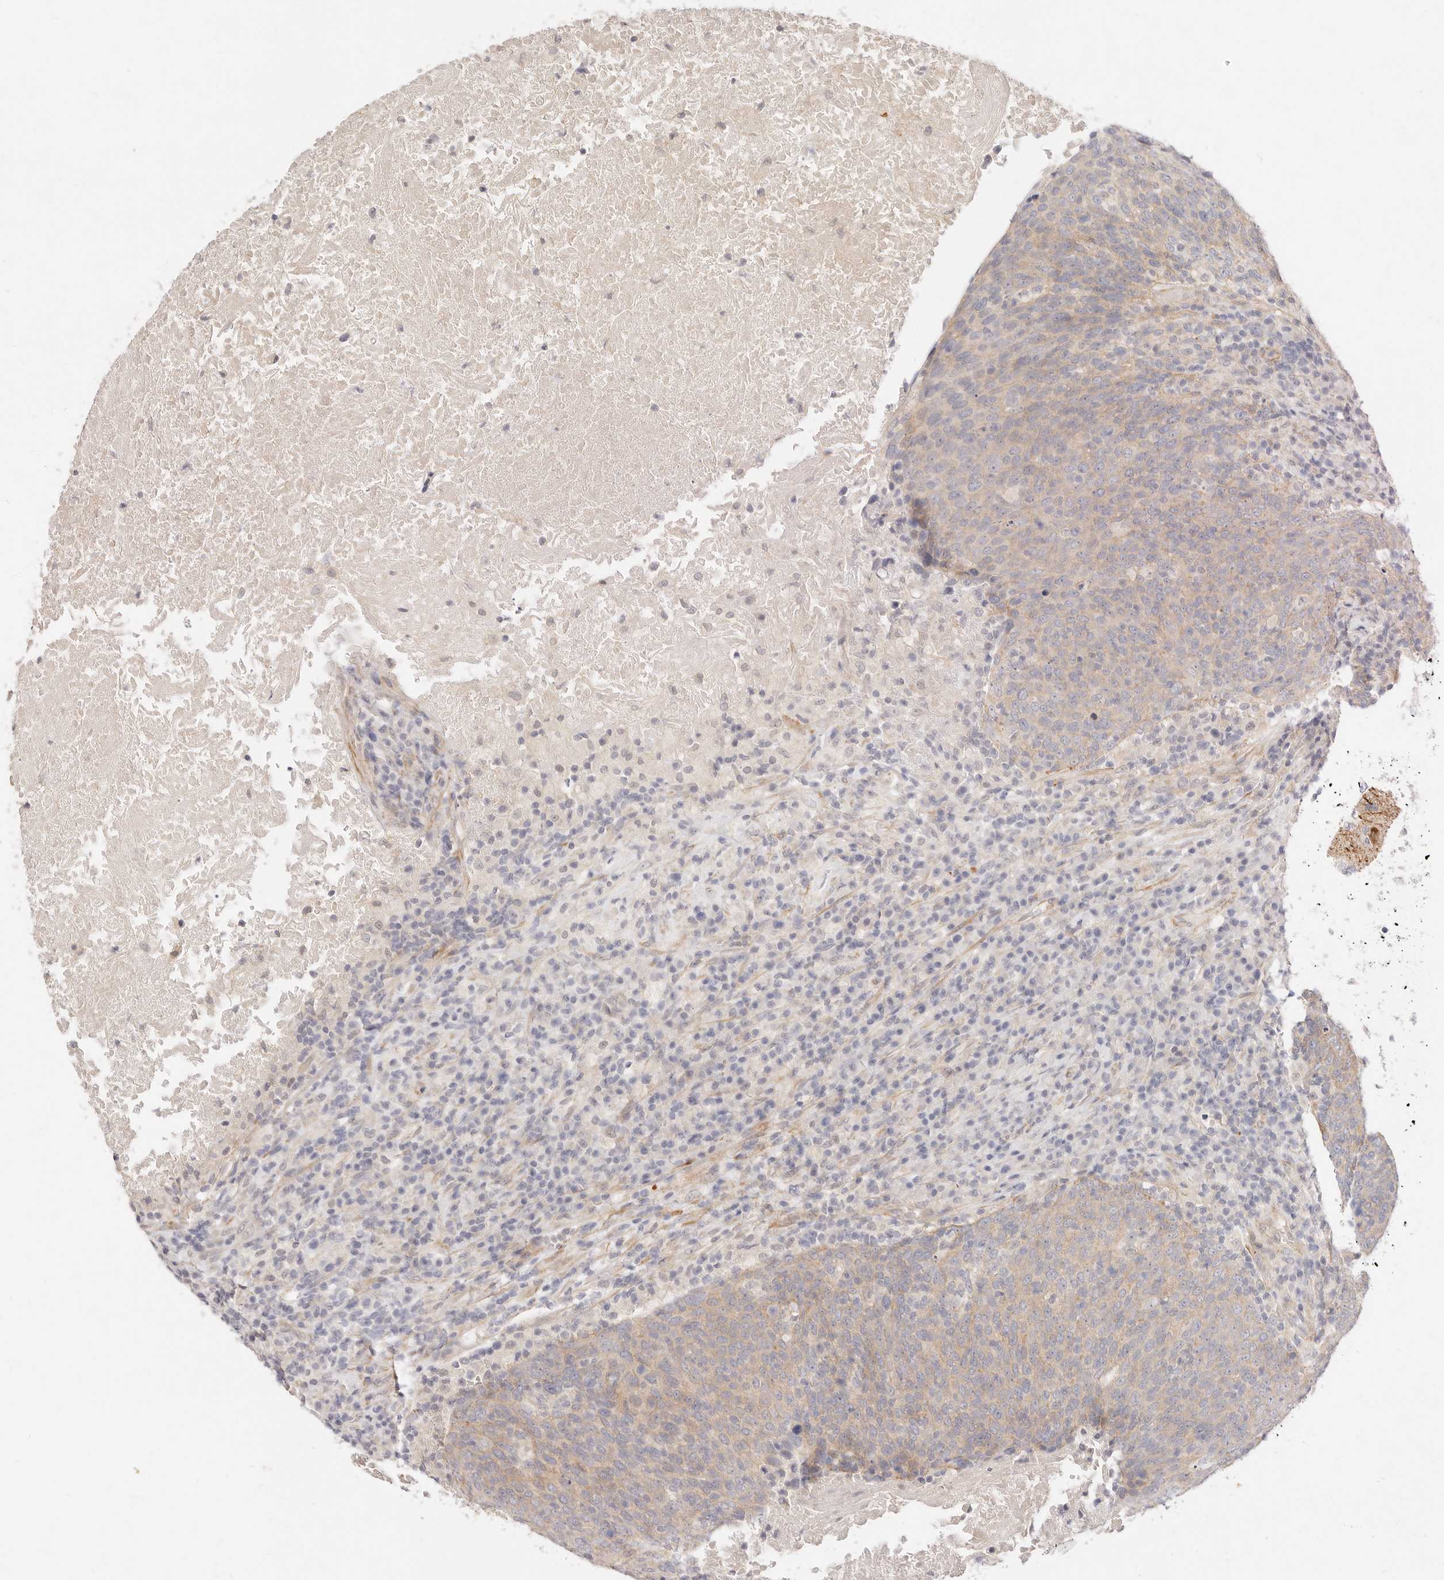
{"staining": {"intensity": "weak", "quantity": "<25%", "location": "cytoplasmic/membranous"}, "tissue": "head and neck cancer", "cell_type": "Tumor cells", "image_type": "cancer", "snomed": [{"axis": "morphology", "description": "Squamous cell carcinoma, NOS"}, {"axis": "morphology", "description": "Squamous cell carcinoma, metastatic, NOS"}, {"axis": "topography", "description": "Lymph node"}, {"axis": "topography", "description": "Head-Neck"}], "caption": "DAB immunohistochemical staining of squamous cell carcinoma (head and neck) reveals no significant staining in tumor cells. (Brightfield microscopy of DAB (3,3'-diaminobenzidine) immunohistochemistry at high magnification).", "gene": "UBXN10", "patient": {"sex": "male", "age": 62}}